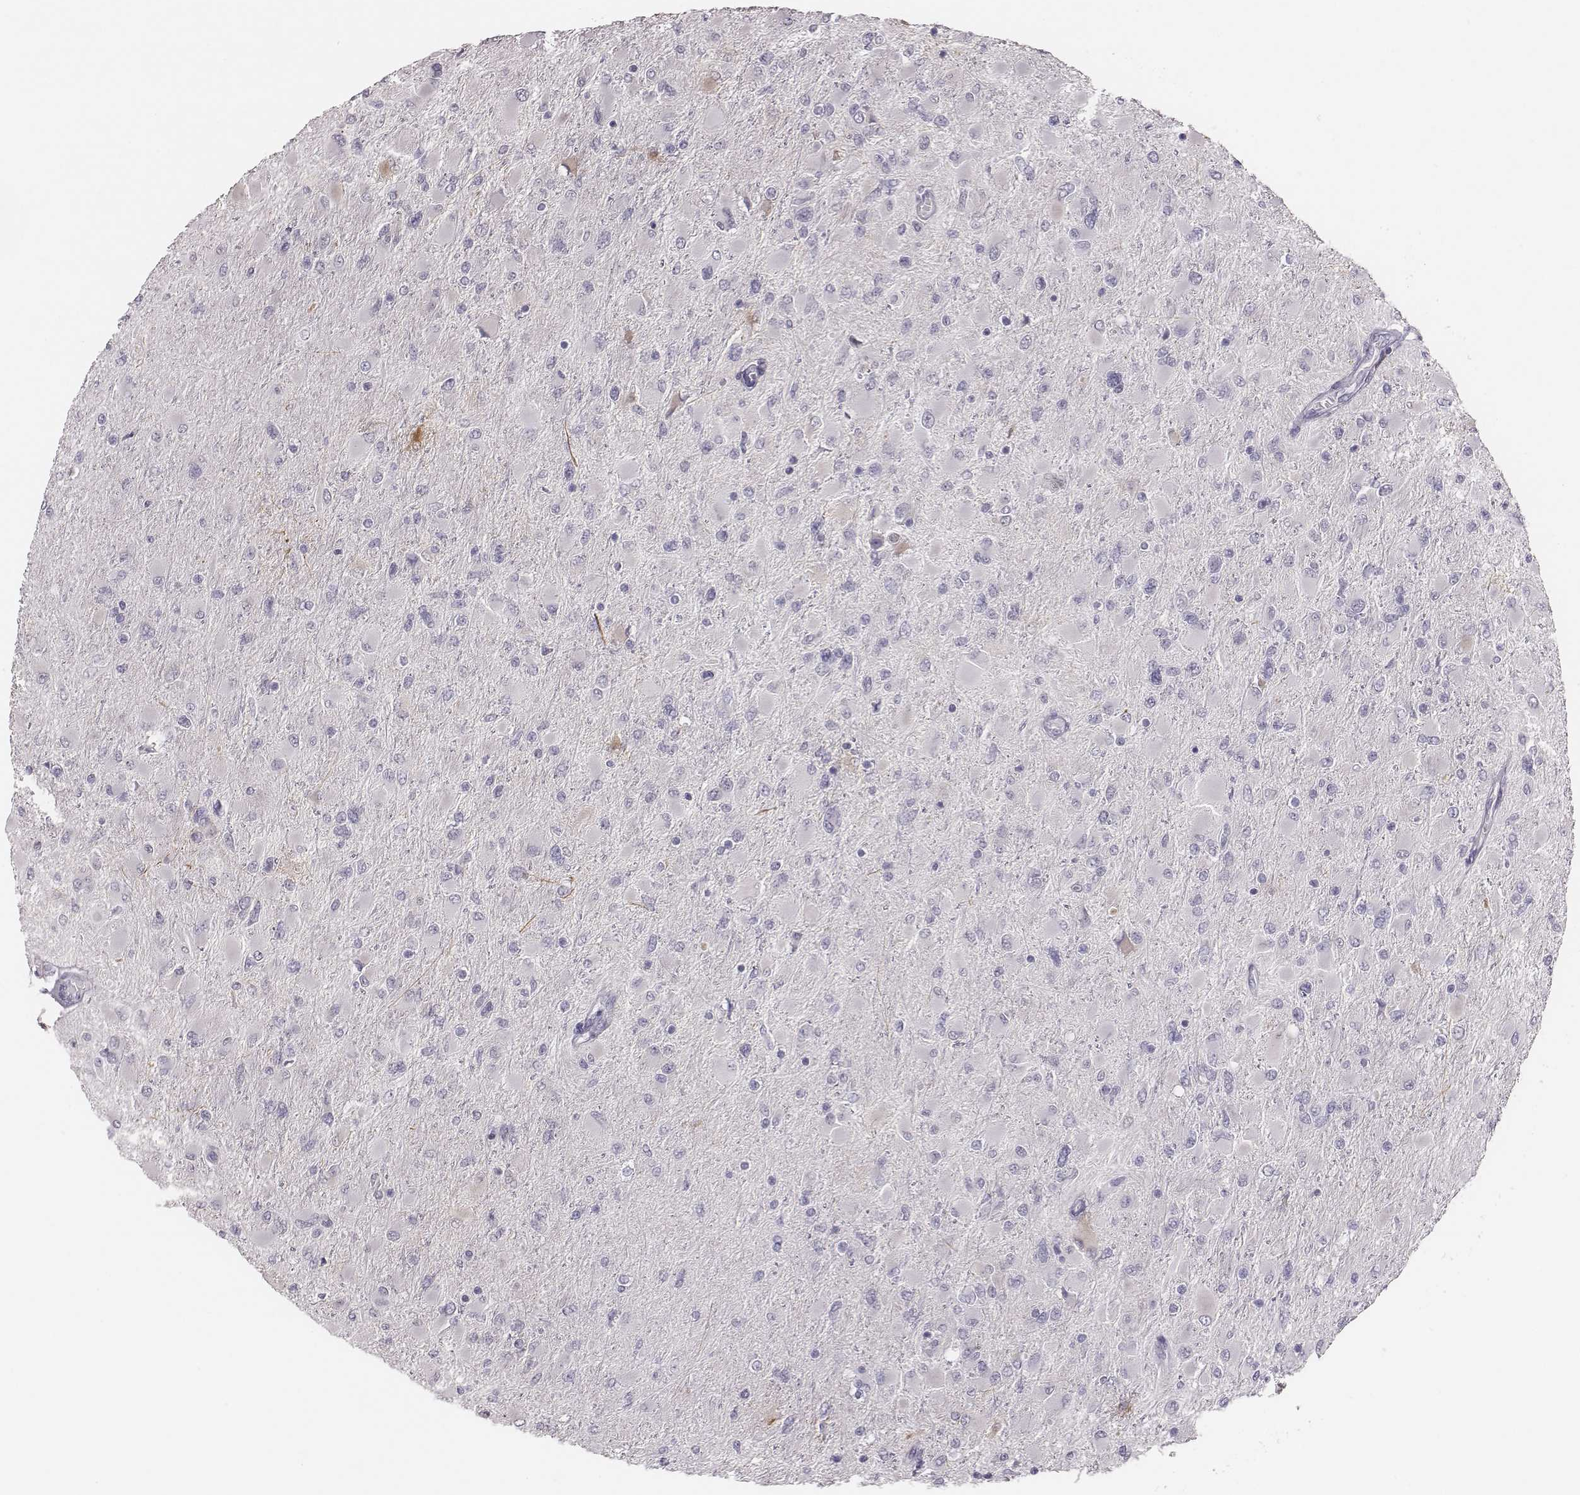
{"staining": {"intensity": "negative", "quantity": "none", "location": "none"}, "tissue": "glioma", "cell_type": "Tumor cells", "image_type": "cancer", "snomed": [{"axis": "morphology", "description": "Glioma, malignant, High grade"}, {"axis": "topography", "description": "Cerebral cortex"}], "caption": "Immunohistochemistry of human glioma reveals no expression in tumor cells.", "gene": "ADGRF4", "patient": {"sex": "female", "age": 36}}